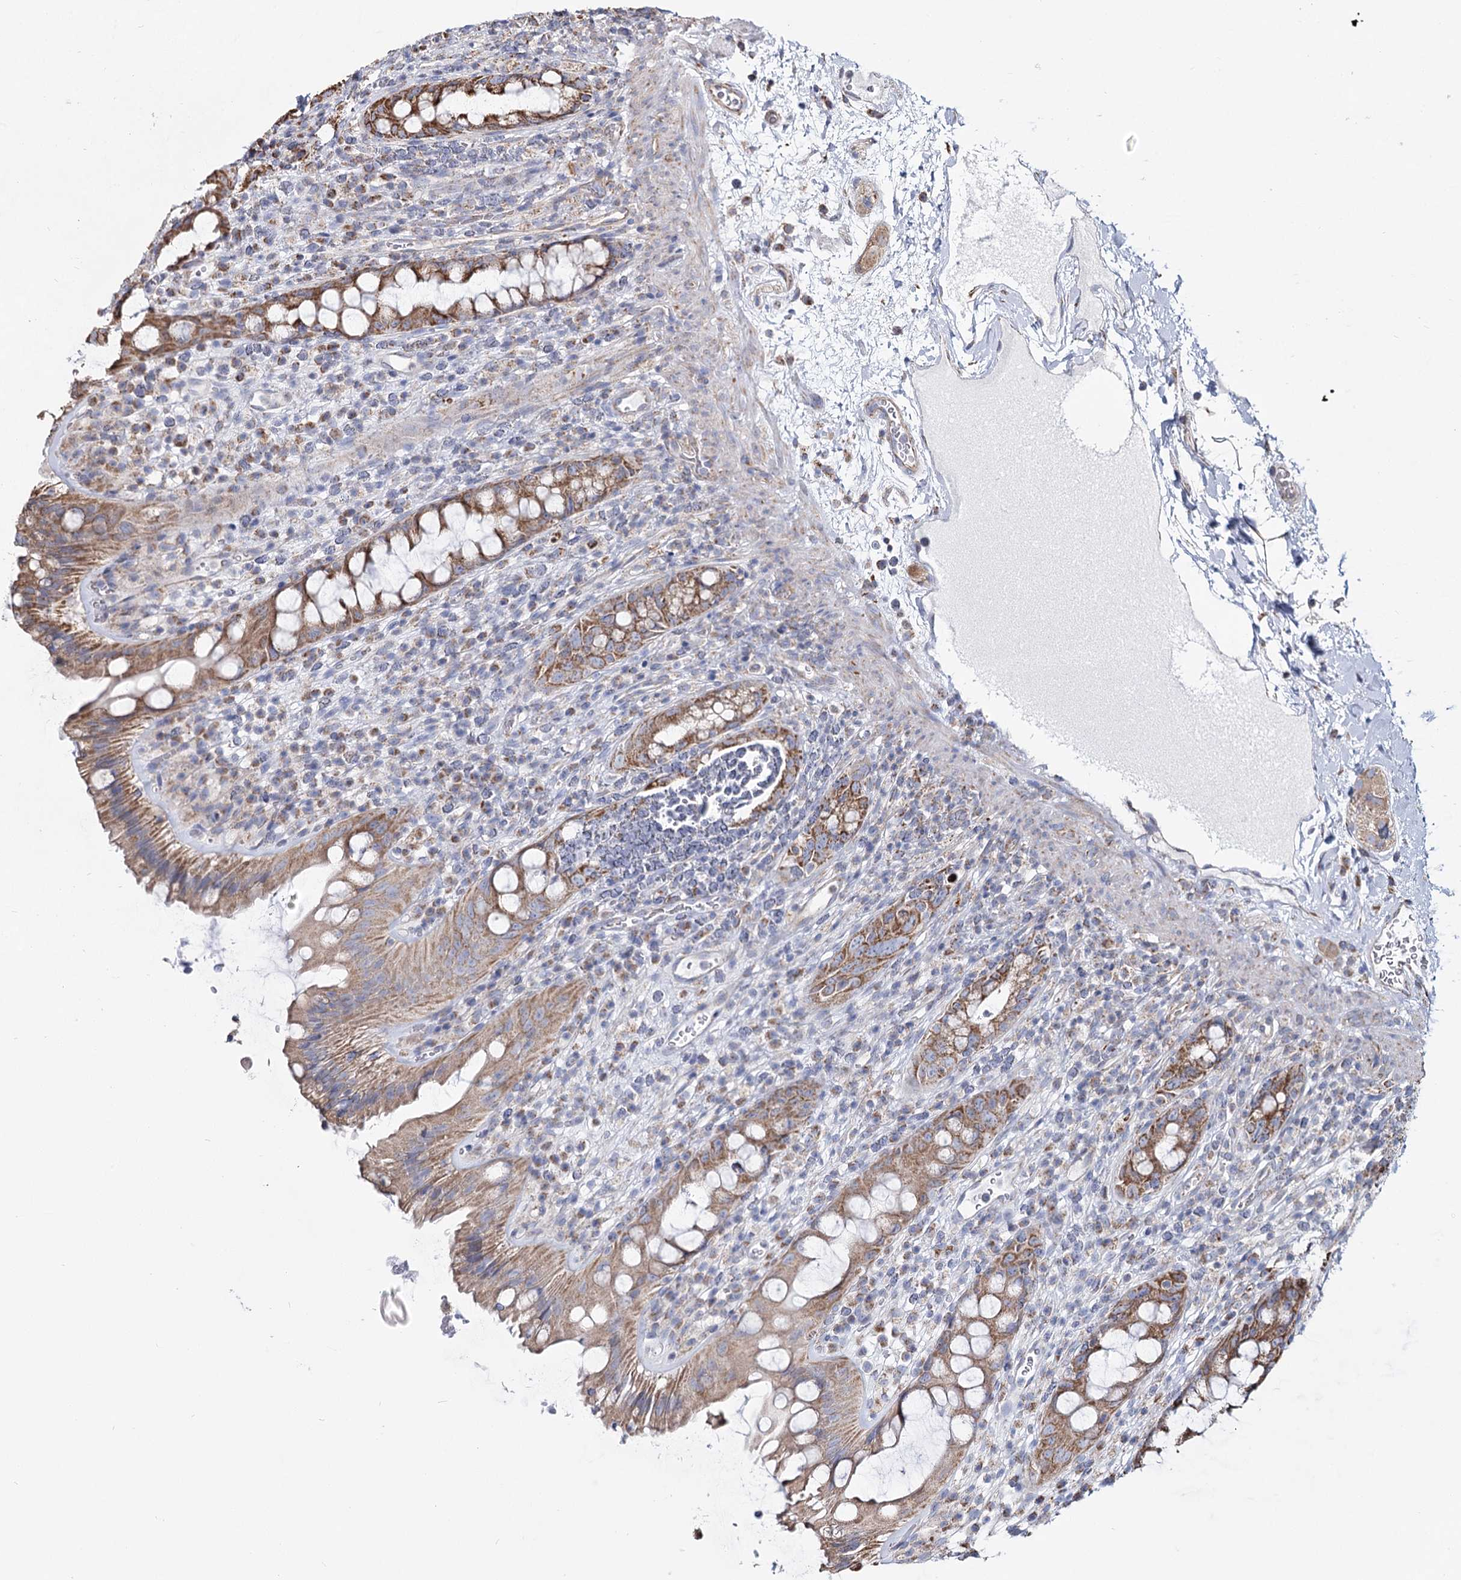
{"staining": {"intensity": "moderate", "quantity": ">75%", "location": "cytoplasmic/membranous"}, "tissue": "rectum", "cell_type": "Glandular cells", "image_type": "normal", "snomed": [{"axis": "morphology", "description": "Normal tissue, NOS"}, {"axis": "topography", "description": "Rectum"}], "caption": "Rectum stained with DAB IHC displays medium levels of moderate cytoplasmic/membranous staining in about >75% of glandular cells. (IHC, brightfield microscopy, high magnification).", "gene": "CCDC73", "patient": {"sex": "female", "age": 57}}